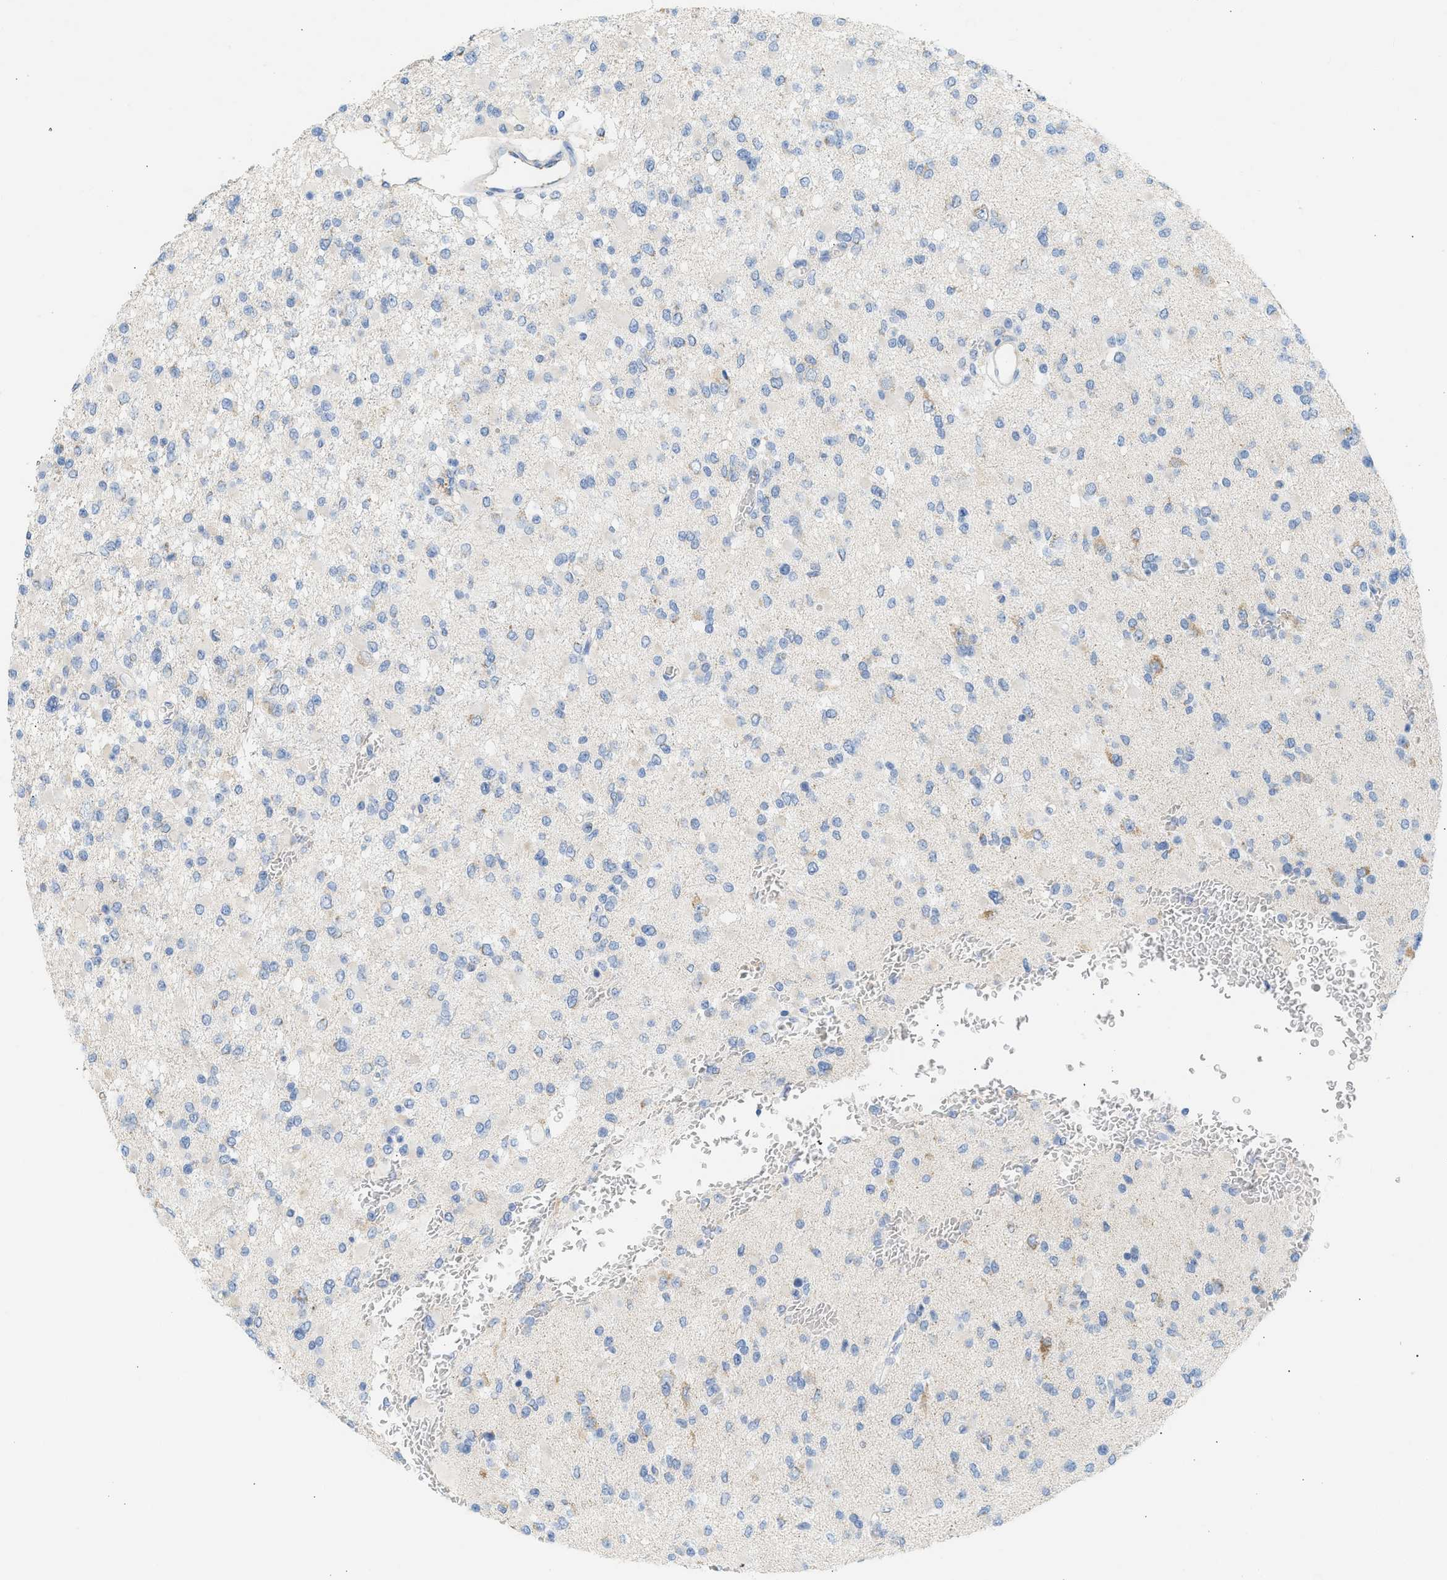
{"staining": {"intensity": "negative", "quantity": "none", "location": "none"}, "tissue": "glioma", "cell_type": "Tumor cells", "image_type": "cancer", "snomed": [{"axis": "morphology", "description": "Glioma, malignant, Low grade"}, {"axis": "topography", "description": "Brain"}], "caption": "Immunohistochemistry (IHC) micrograph of neoplastic tissue: human malignant glioma (low-grade) stained with DAB (3,3'-diaminobenzidine) shows no significant protein positivity in tumor cells.", "gene": "NDUFS8", "patient": {"sex": "female", "age": 22}}